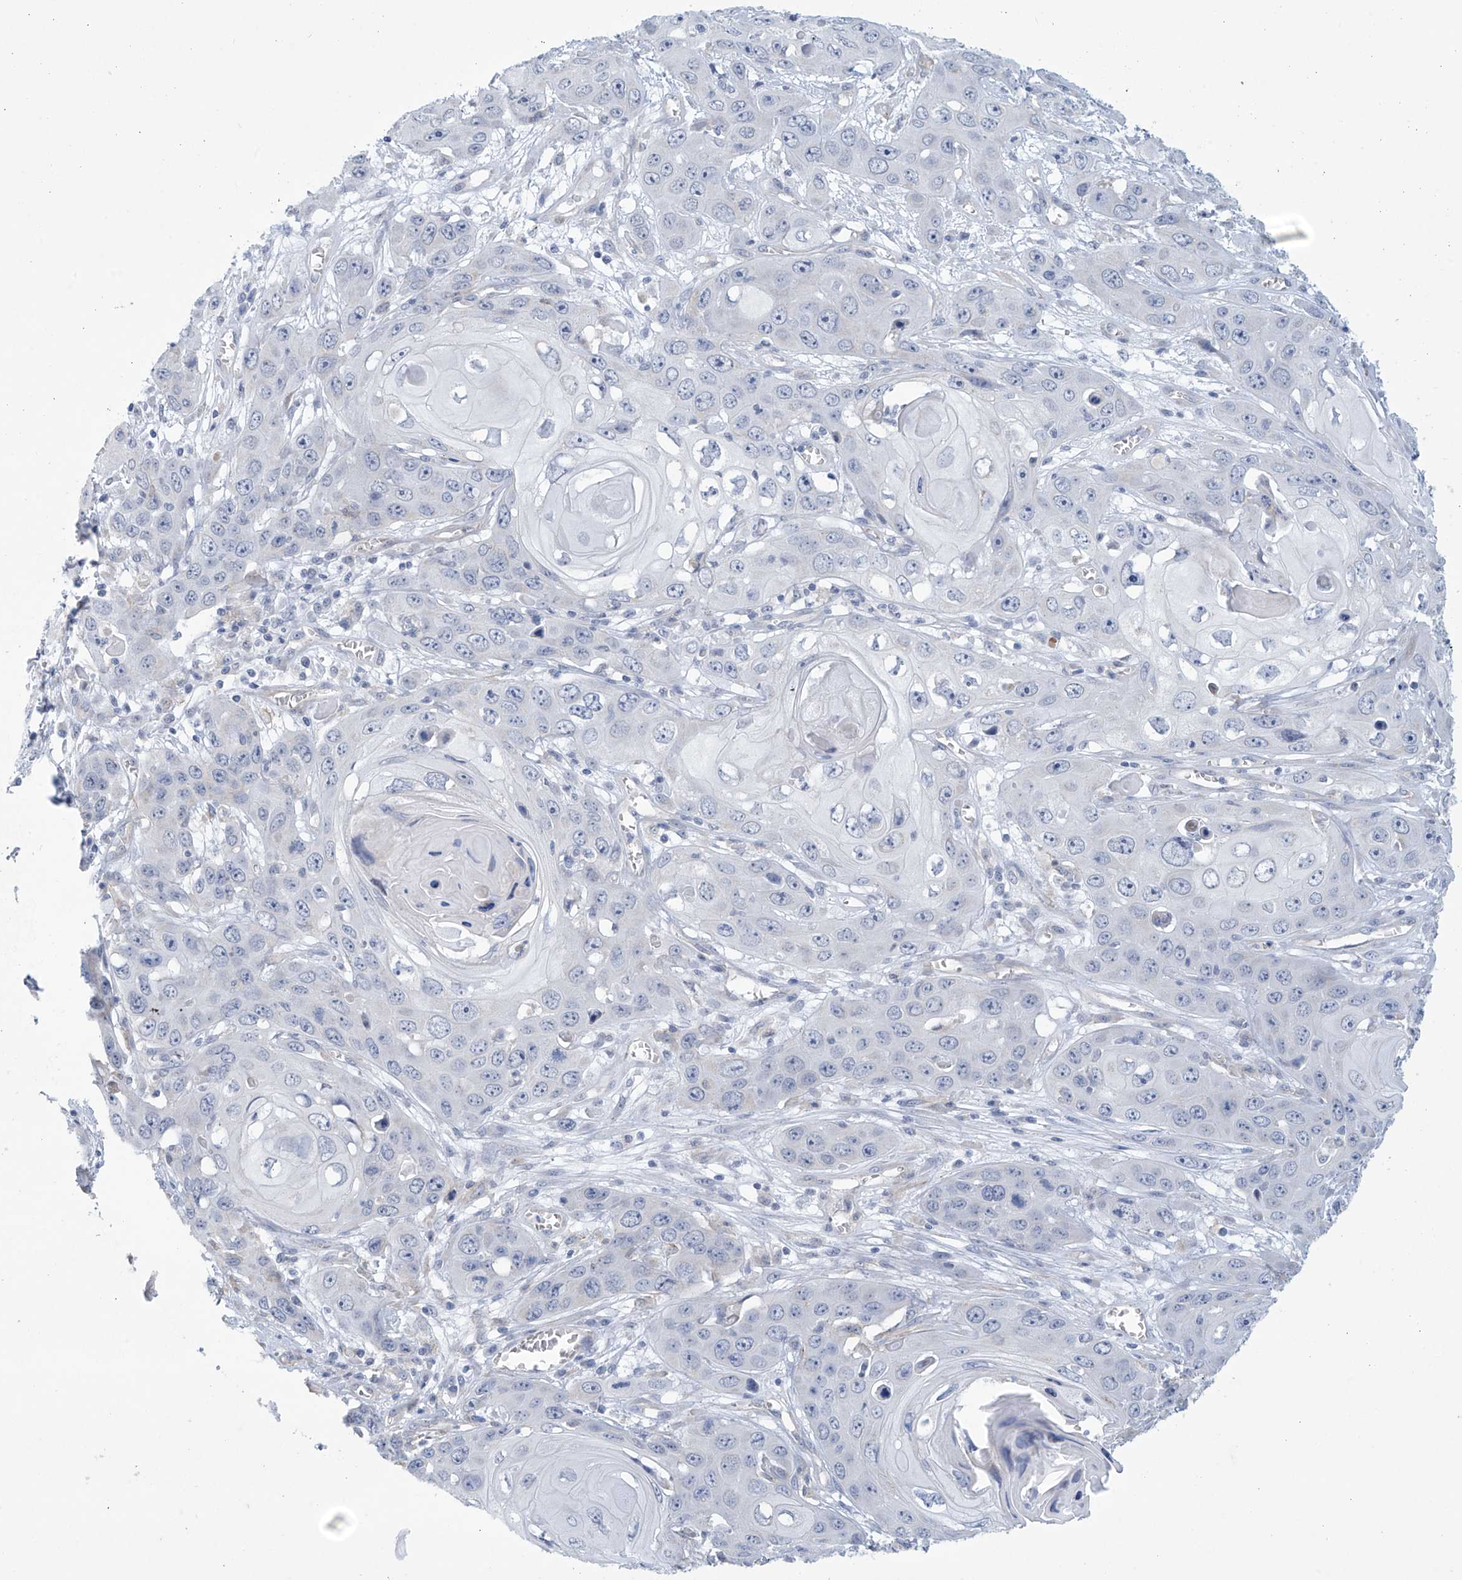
{"staining": {"intensity": "negative", "quantity": "none", "location": "none"}, "tissue": "skin cancer", "cell_type": "Tumor cells", "image_type": "cancer", "snomed": [{"axis": "morphology", "description": "Squamous cell carcinoma, NOS"}, {"axis": "topography", "description": "Skin"}], "caption": "There is no significant staining in tumor cells of squamous cell carcinoma (skin). The staining is performed using DAB brown chromogen with nuclei counter-stained in using hematoxylin.", "gene": "ABHD13", "patient": {"sex": "male", "age": 55}}